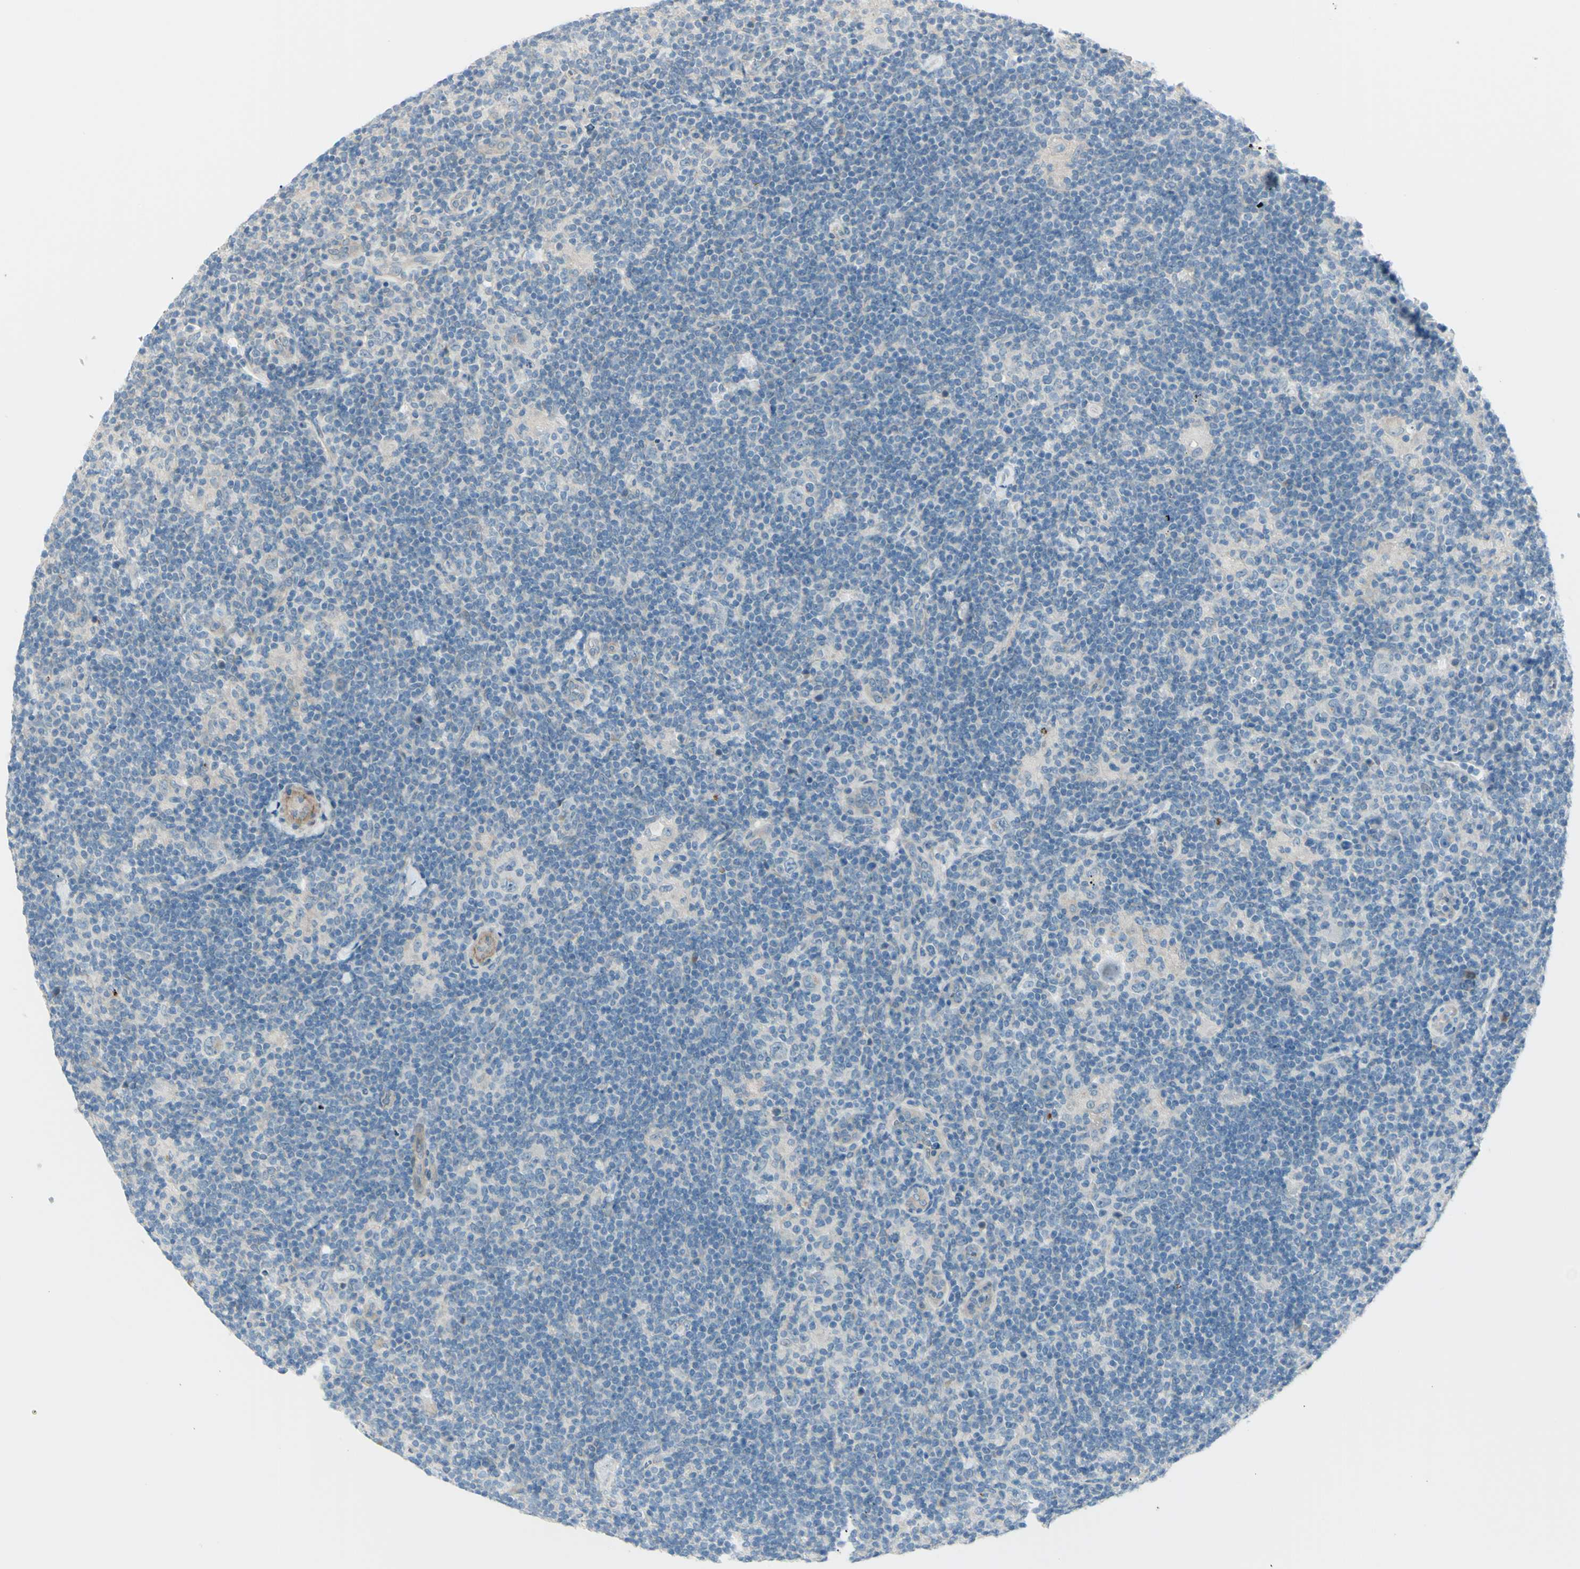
{"staining": {"intensity": "negative", "quantity": "none", "location": "none"}, "tissue": "lymphoma", "cell_type": "Tumor cells", "image_type": "cancer", "snomed": [{"axis": "morphology", "description": "Hodgkin's disease, NOS"}, {"axis": "topography", "description": "Lymph node"}], "caption": "Immunohistochemical staining of human lymphoma shows no significant staining in tumor cells.", "gene": "LRRK1", "patient": {"sex": "female", "age": 57}}